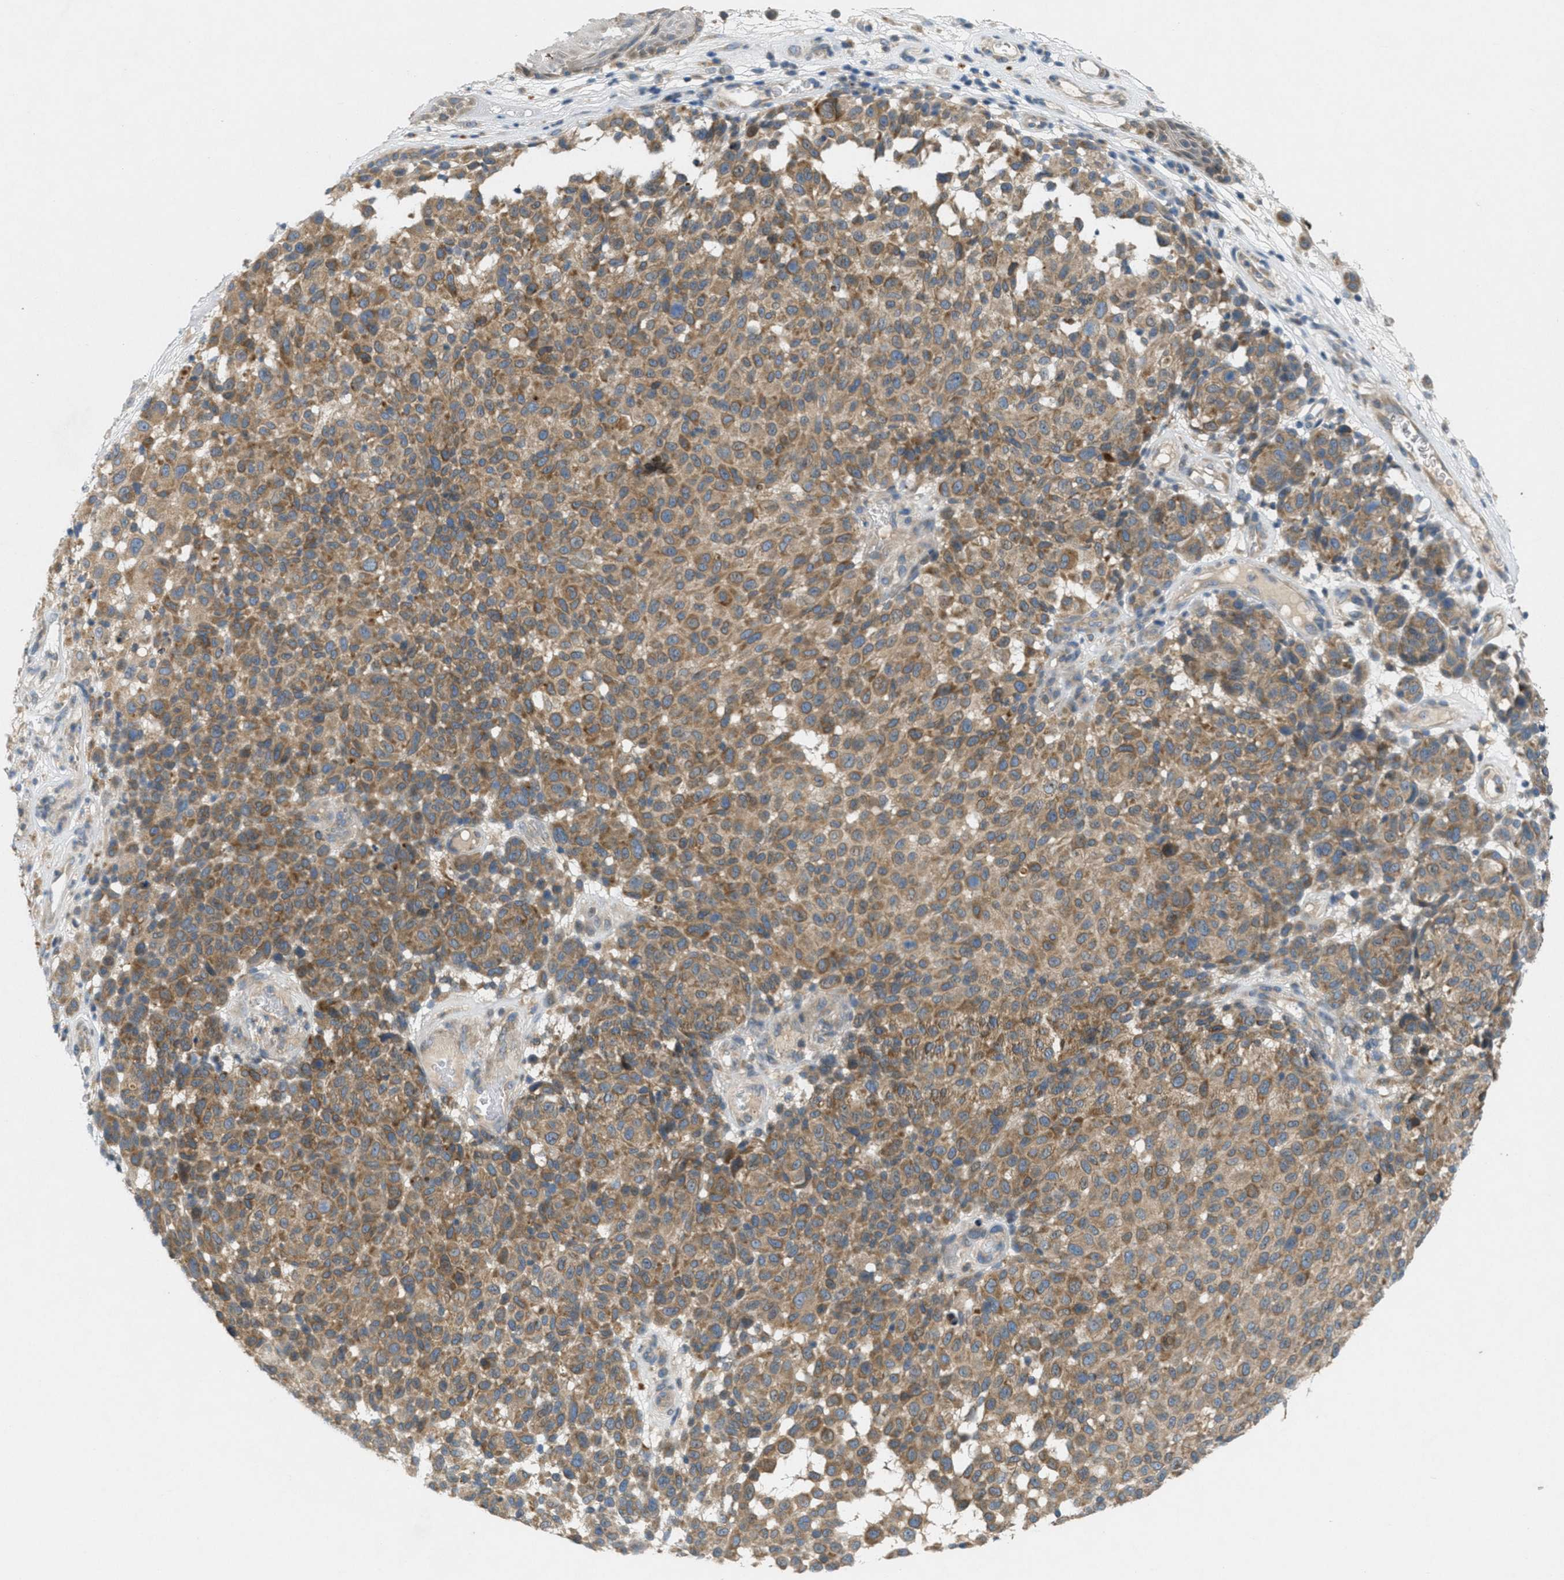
{"staining": {"intensity": "moderate", "quantity": ">75%", "location": "cytoplasmic/membranous"}, "tissue": "melanoma", "cell_type": "Tumor cells", "image_type": "cancer", "snomed": [{"axis": "morphology", "description": "Malignant melanoma, NOS"}, {"axis": "topography", "description": "Skin"}], "caption": "Human melanoma stained for a protein (brown) displays moderate cytoplasmic/membranous positive positivity in about >75% of tumor cells.", "gene": "SIGMAR1", "patient": {"sex": "male", "age": 59}}